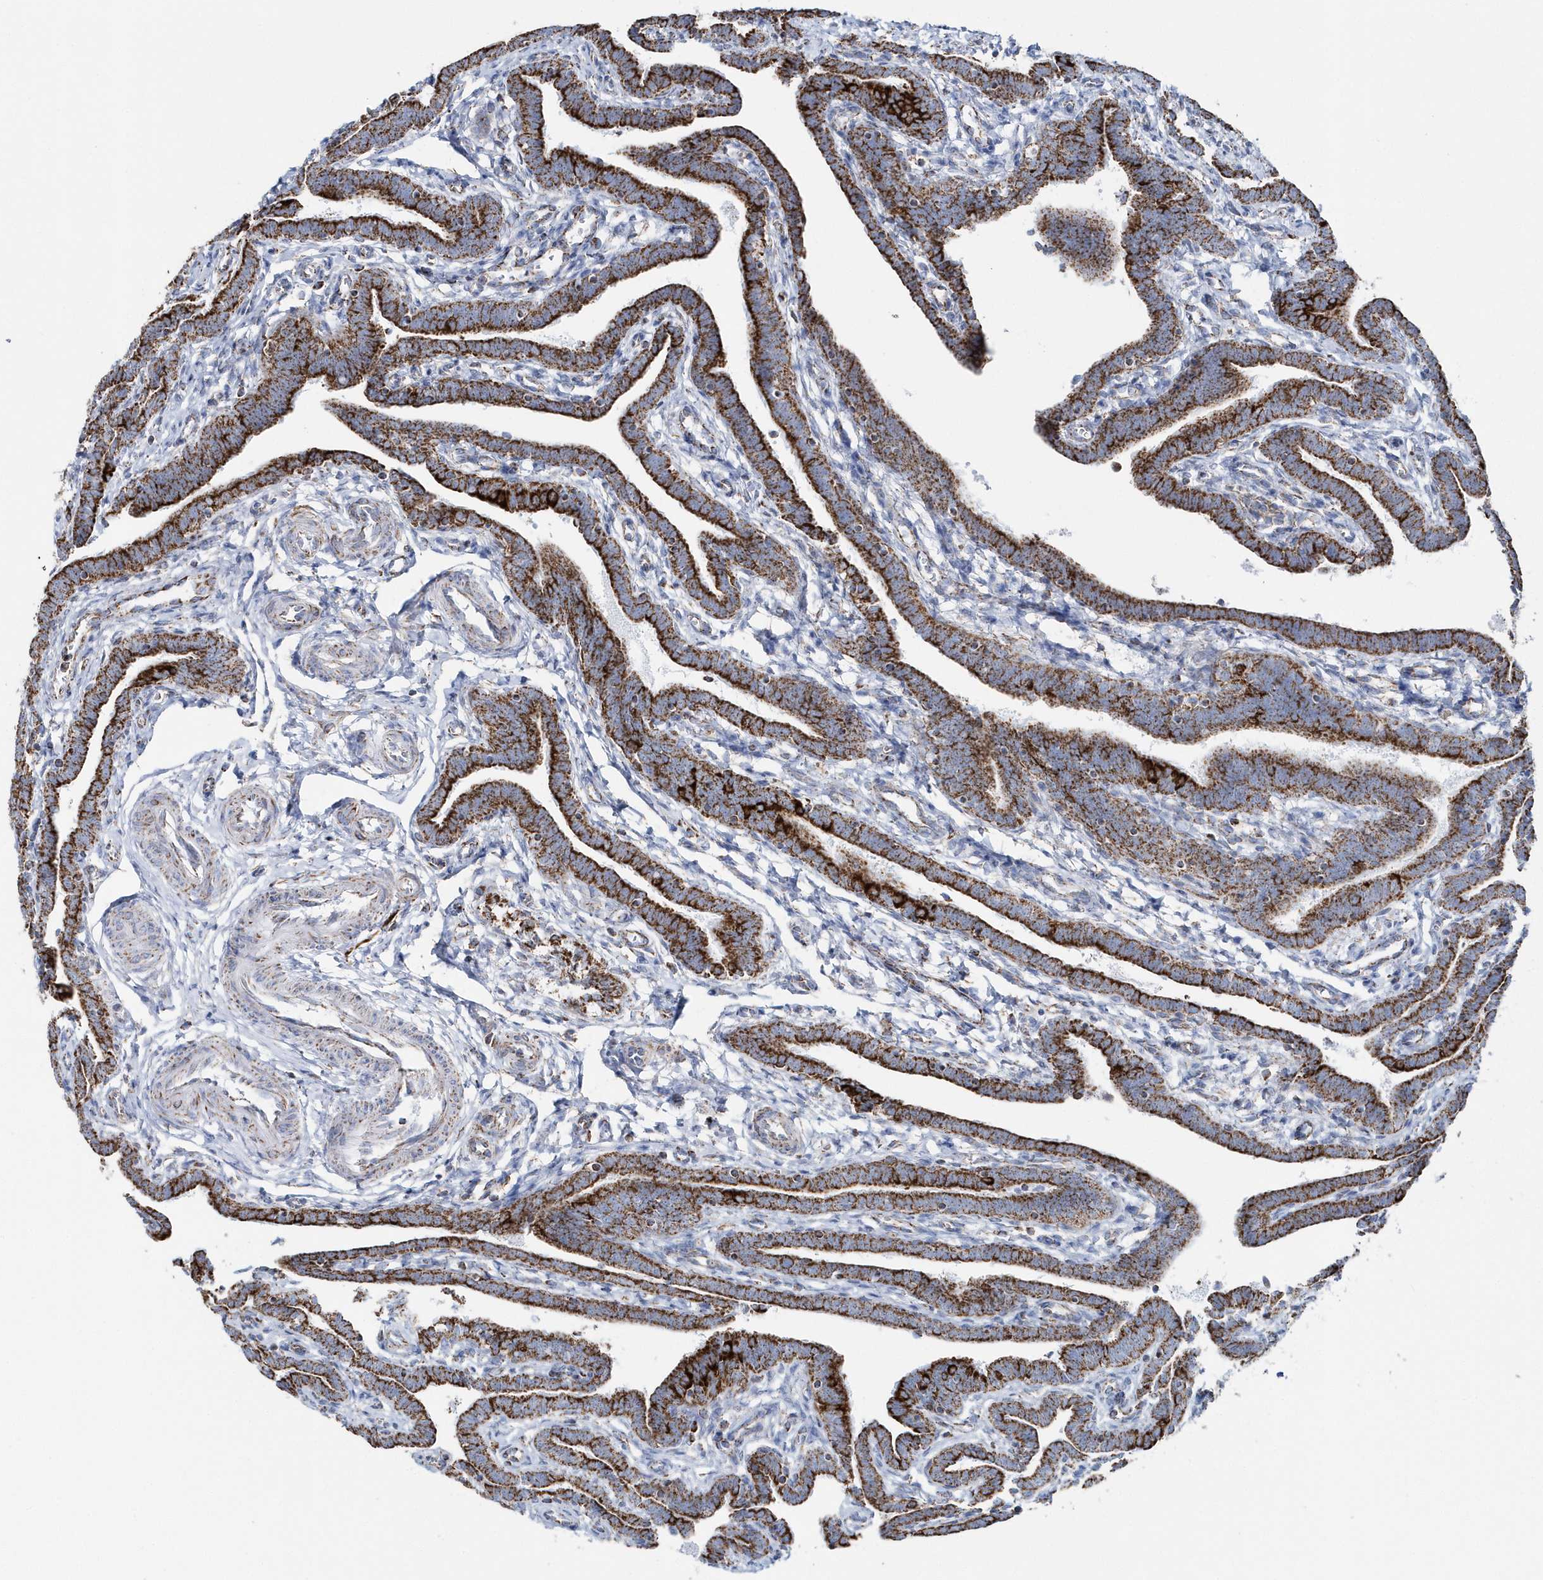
{"staining": {"intensity": "strong", "quantity": ">75%", "location": "cytoplasmic/membranous"}, "tissue": "fallopian tube", "cell_type": "Glandular cells", "image_type": "normal", "snomed": [{"axis": "morphology", "description": "Normal tissue, NOS"}, {"axis": "topography", "description": "Fallopian tube"}], "caption": "The immunohistochemical stain highlights strong cytoplasmic/membranous staining in glandular cells of normal fallopian tube.", "gene": "TMCO6", "patient": {"sex": "female", "age": 36}}